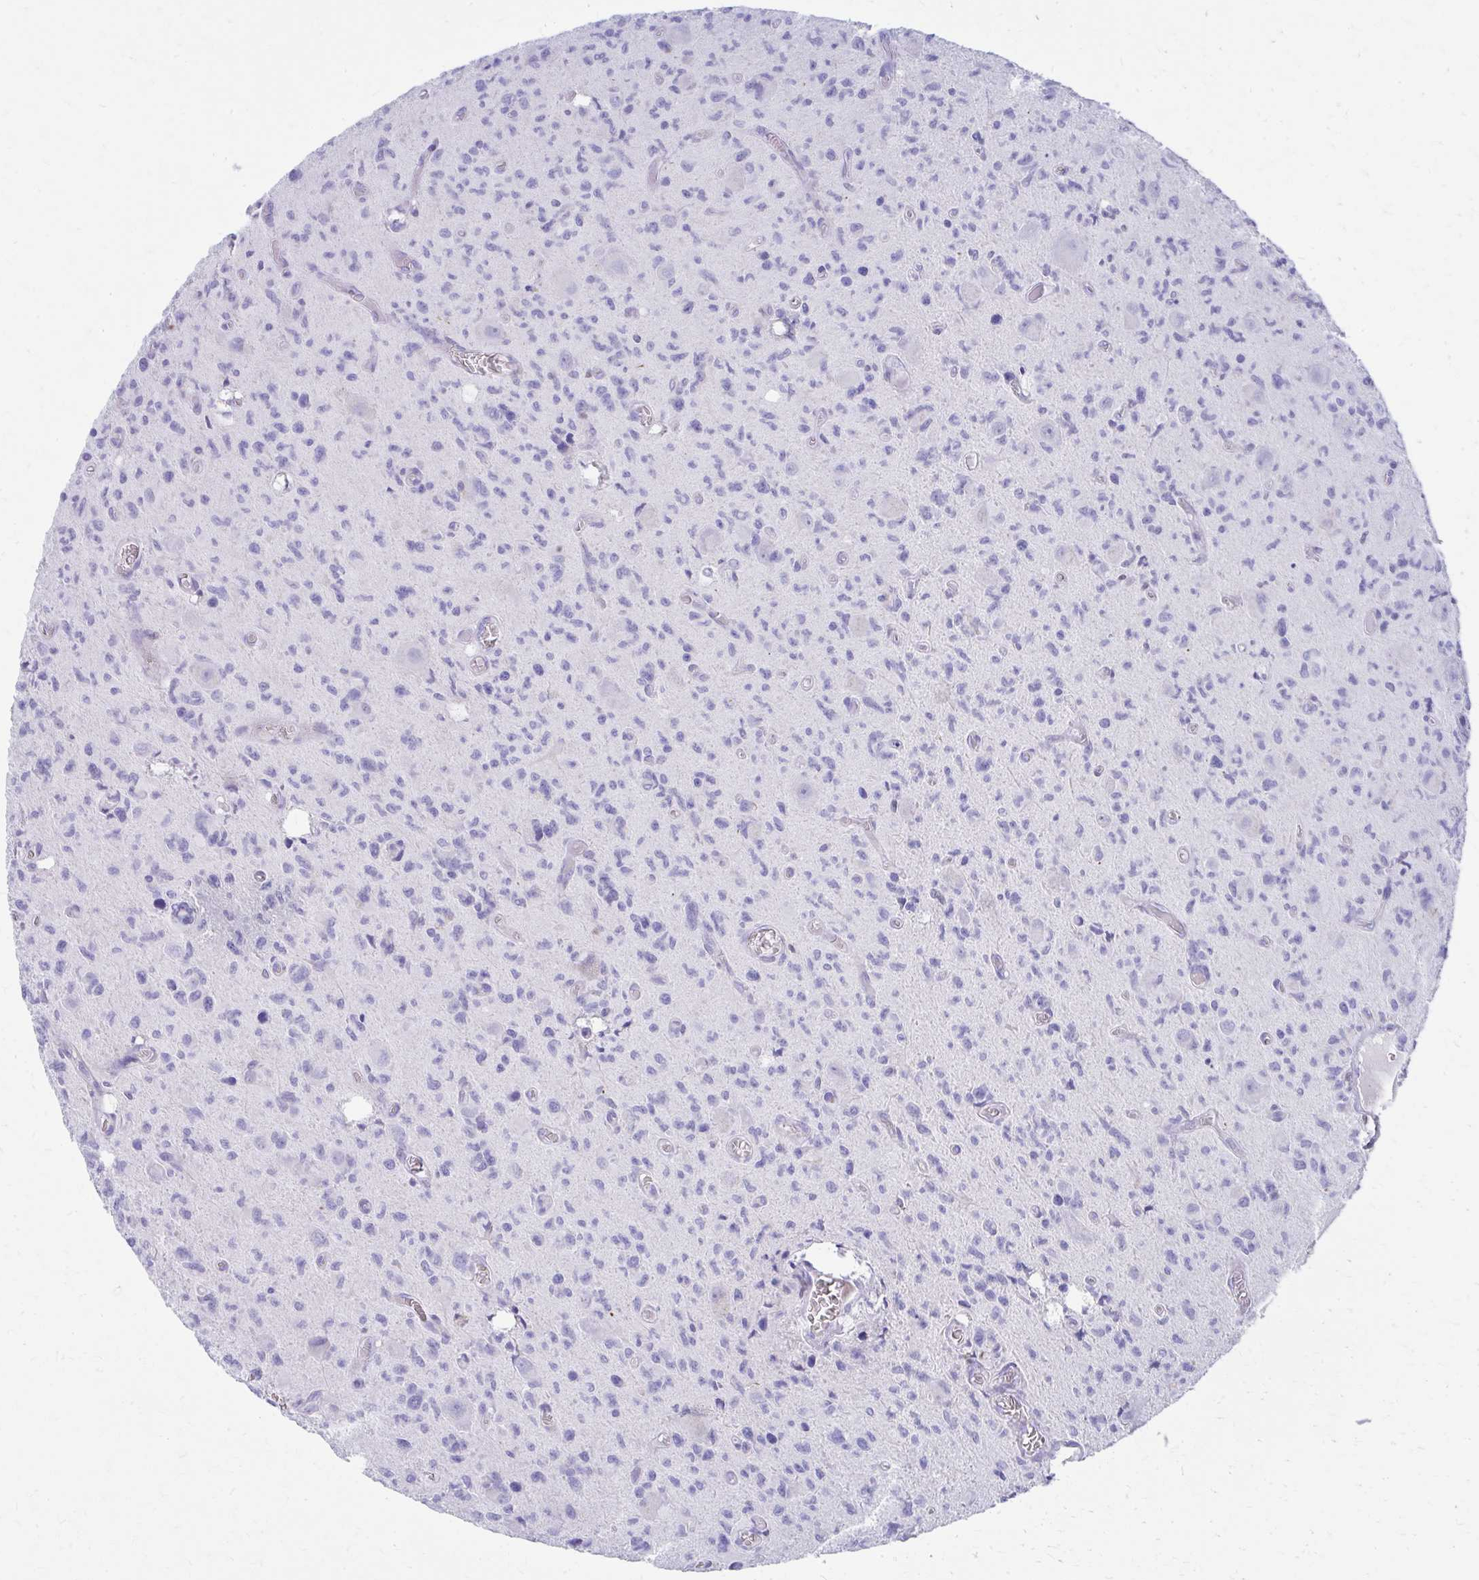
{"staining": {"intensity": "negative", "quantity": "none", "location": "none"}, "tissue": "glioma", "cell_type": "Tumor cells", "image_type": "cancer", "snomed": [{"axis": "morphology", "description": "Glioma, malignant, High grade"}, {"axis": "topography", "description": "Brain"}], "caption": "There is no significant expression in tumor cells of glioma.", "gene": "RUNX3", "patient": {"sex": "male", "age": 76}}